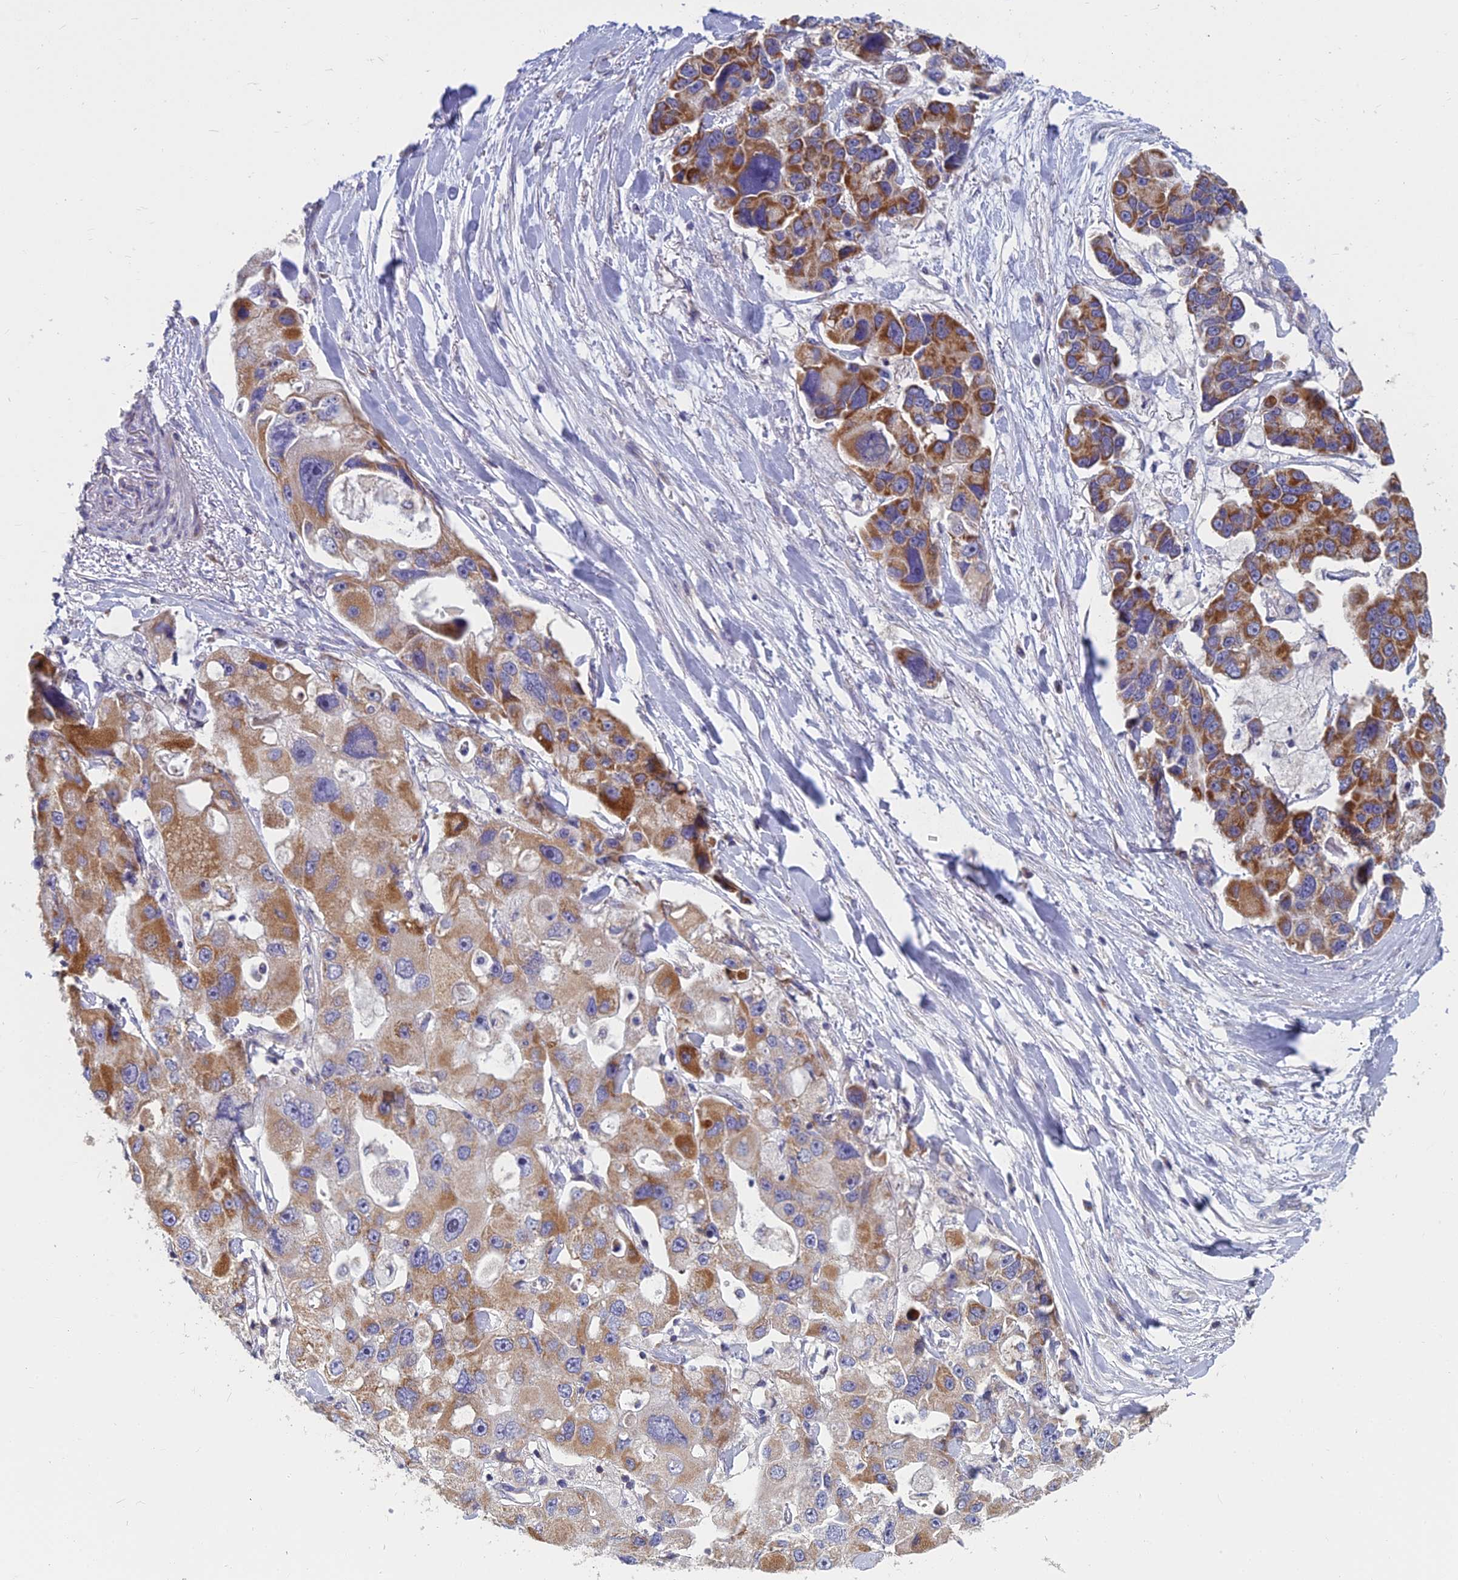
{"staining": {"intensity": "strong", "quantity": "25%-75%", "location": "cytoplasmic/membranous"}, "tissue": "lung cancer", "cell_type": "Tumor cells", "image_type": "cancer", "snomed": [{"axis": "morphology", "description": "Adenocarcinoma, NOS"}, {"axis": "topography", "description": "Lung"}], "caption": "Protein staining reveals strong cytoplasmic/membranous positivity in about 25%-75% of tumor cells in lung cancer.", "gene": "COX20", "patient": {"sex": "female", "age": 54}}